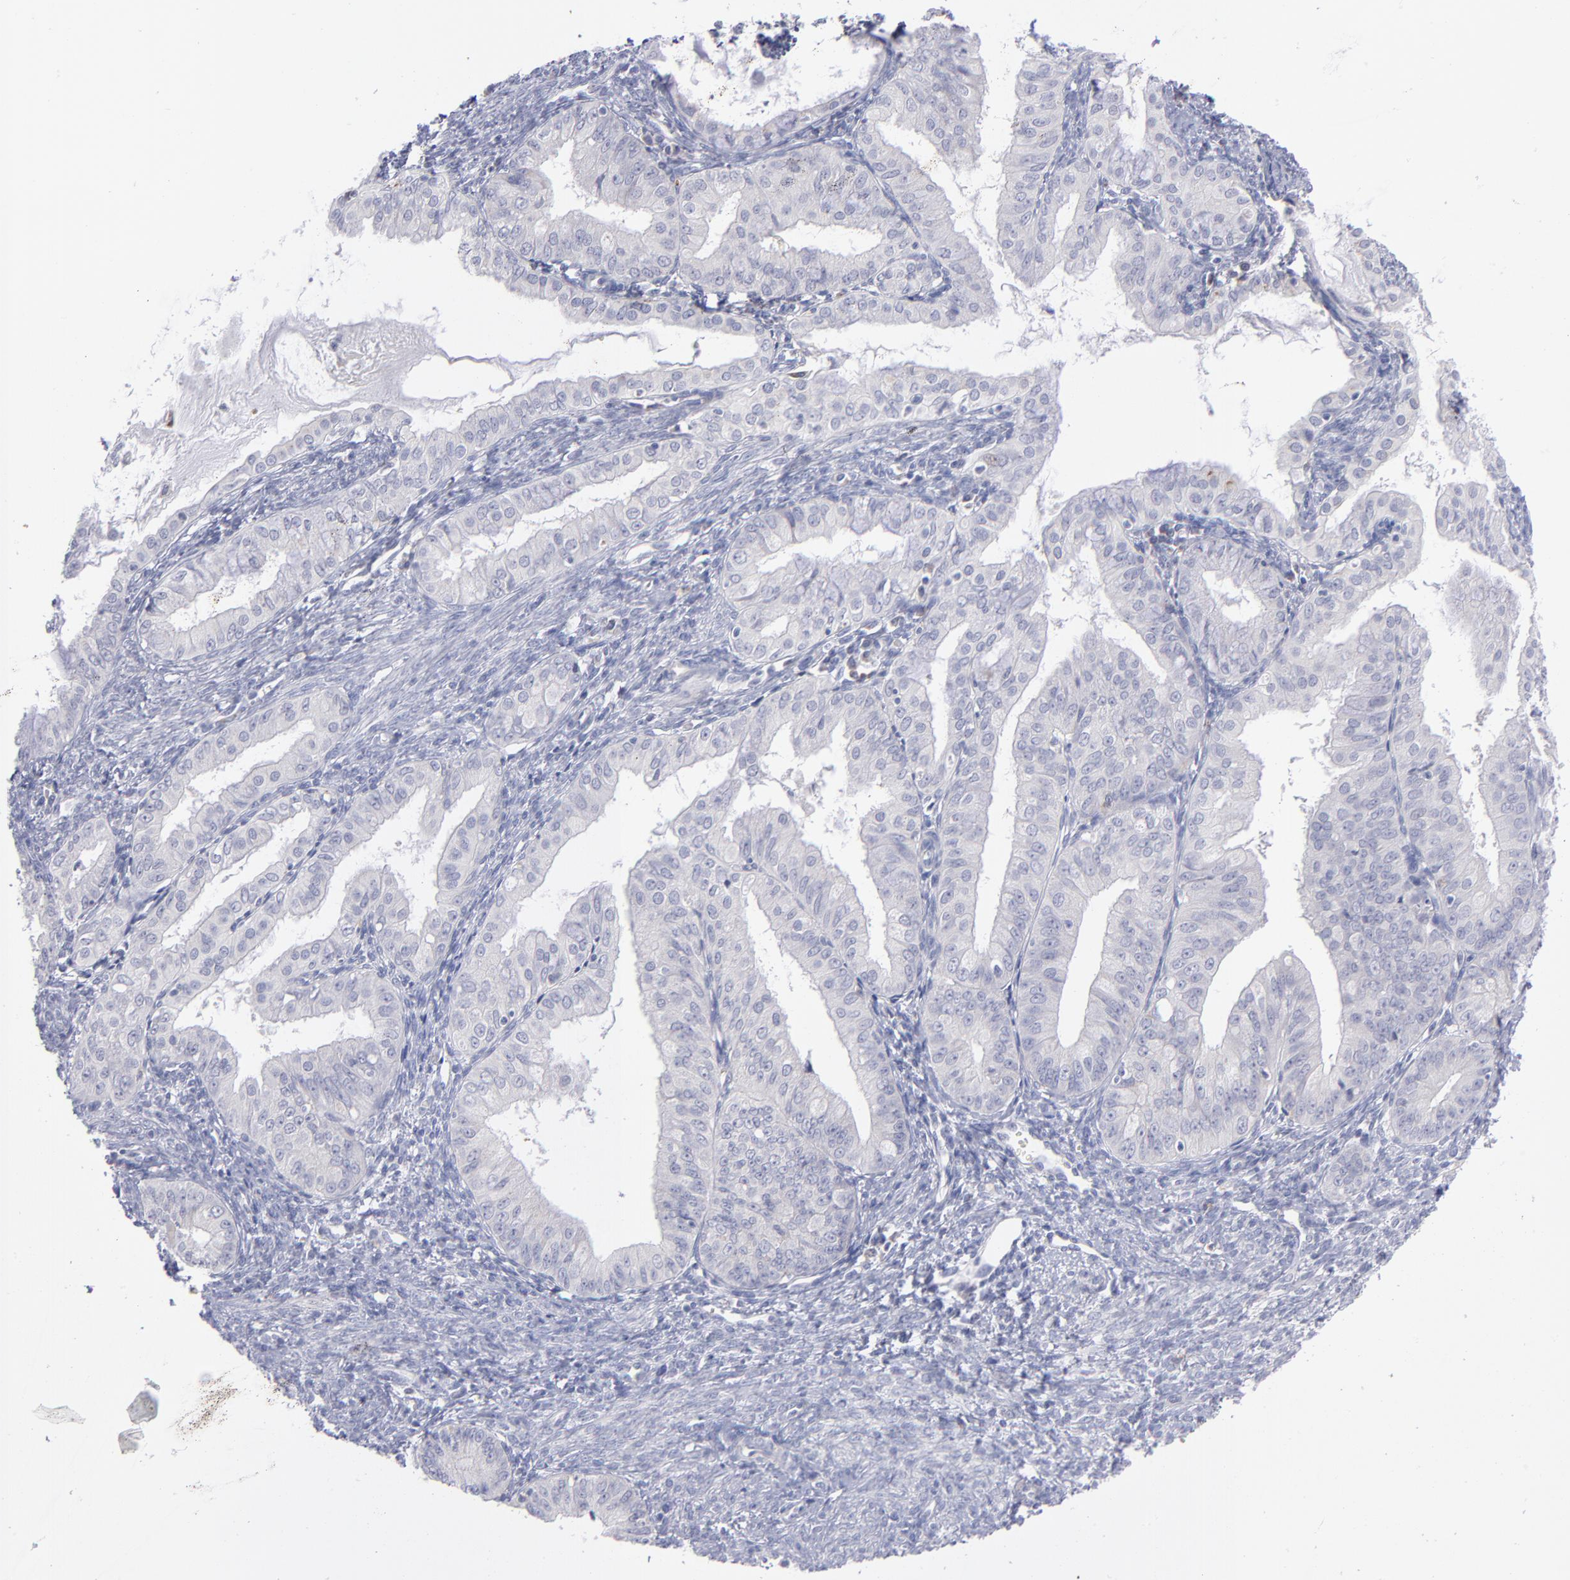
{"staining": {"intensity": "negative", "quantity": "none", "location": "none"}, "tissue": "endometrial cancer", "cell_type": "Tumor cells", "image_type": "cancer", "snomed": [{"axis": "morphology", "description": "Adenocarcinoma, NOS"}, {"axis": "topography", "description": "Endometrium"}], "caption": "An immunohistochemistry (IHC) micrograph of endometrial cancer is shown. There is no staining in tumor cells of endometrial cancer.", "gene": "MTHFD2", "patient": {"sex": "female", "age": 76}}